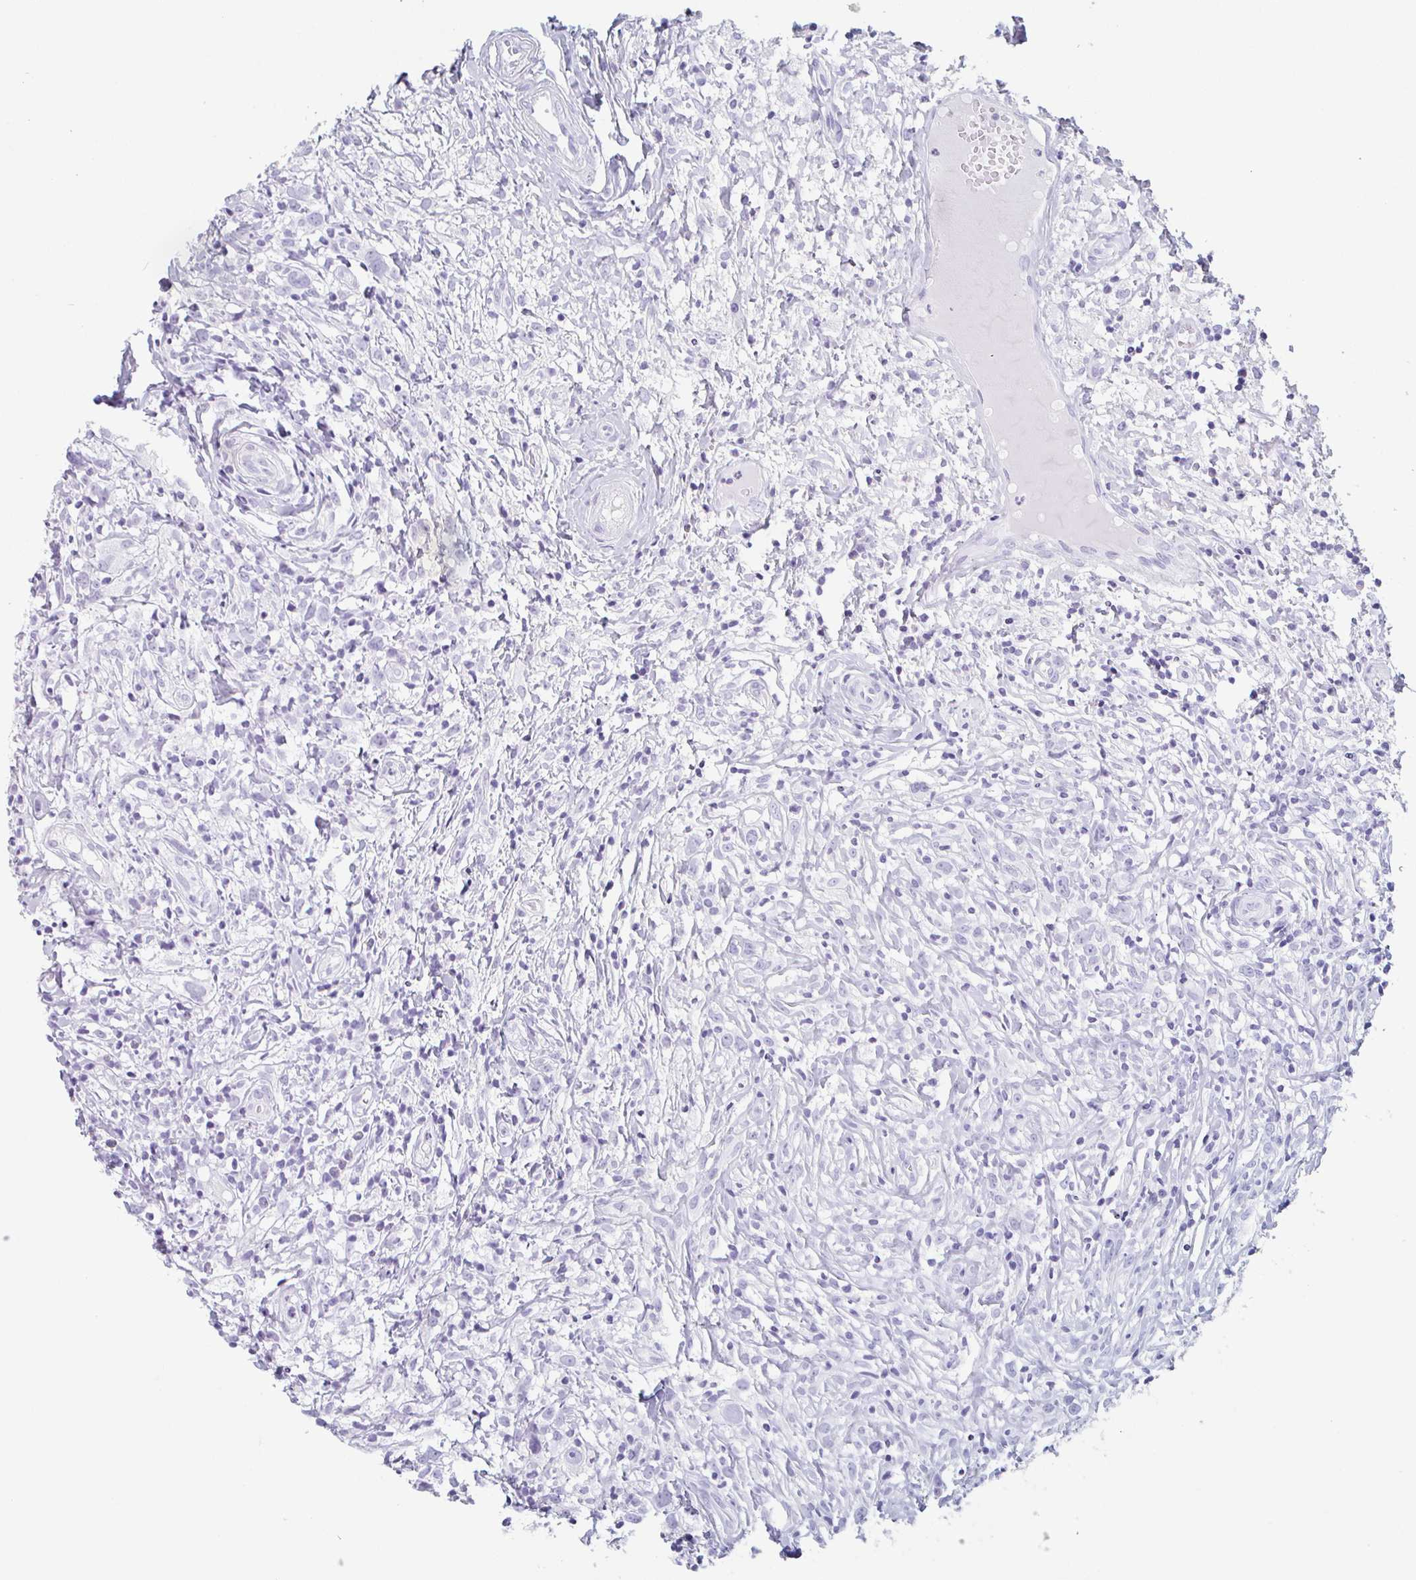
{"staining": {"intensity": "negative", "quantity": "none", "location": "none"}, "tissue": "lymphoma", "cell_type": "Tumor cells", "image_type": "cancer", "snomed": [{"axis": "morphology", "description": "Hodgkin's disease, NOS"}, {"axis": "topography", "description": "No Tissue"}], "caption": "Immunohistochemical staining of human lymphoma shows no significant expression in tumor cells. The staining is performed using DAB (3,3'-diaminobenzidine) brown chromogen with nuclei counter-stained in using hematoxylin.", "gene": "EMC4", "patient": {"sex": "female", "age": 21}}